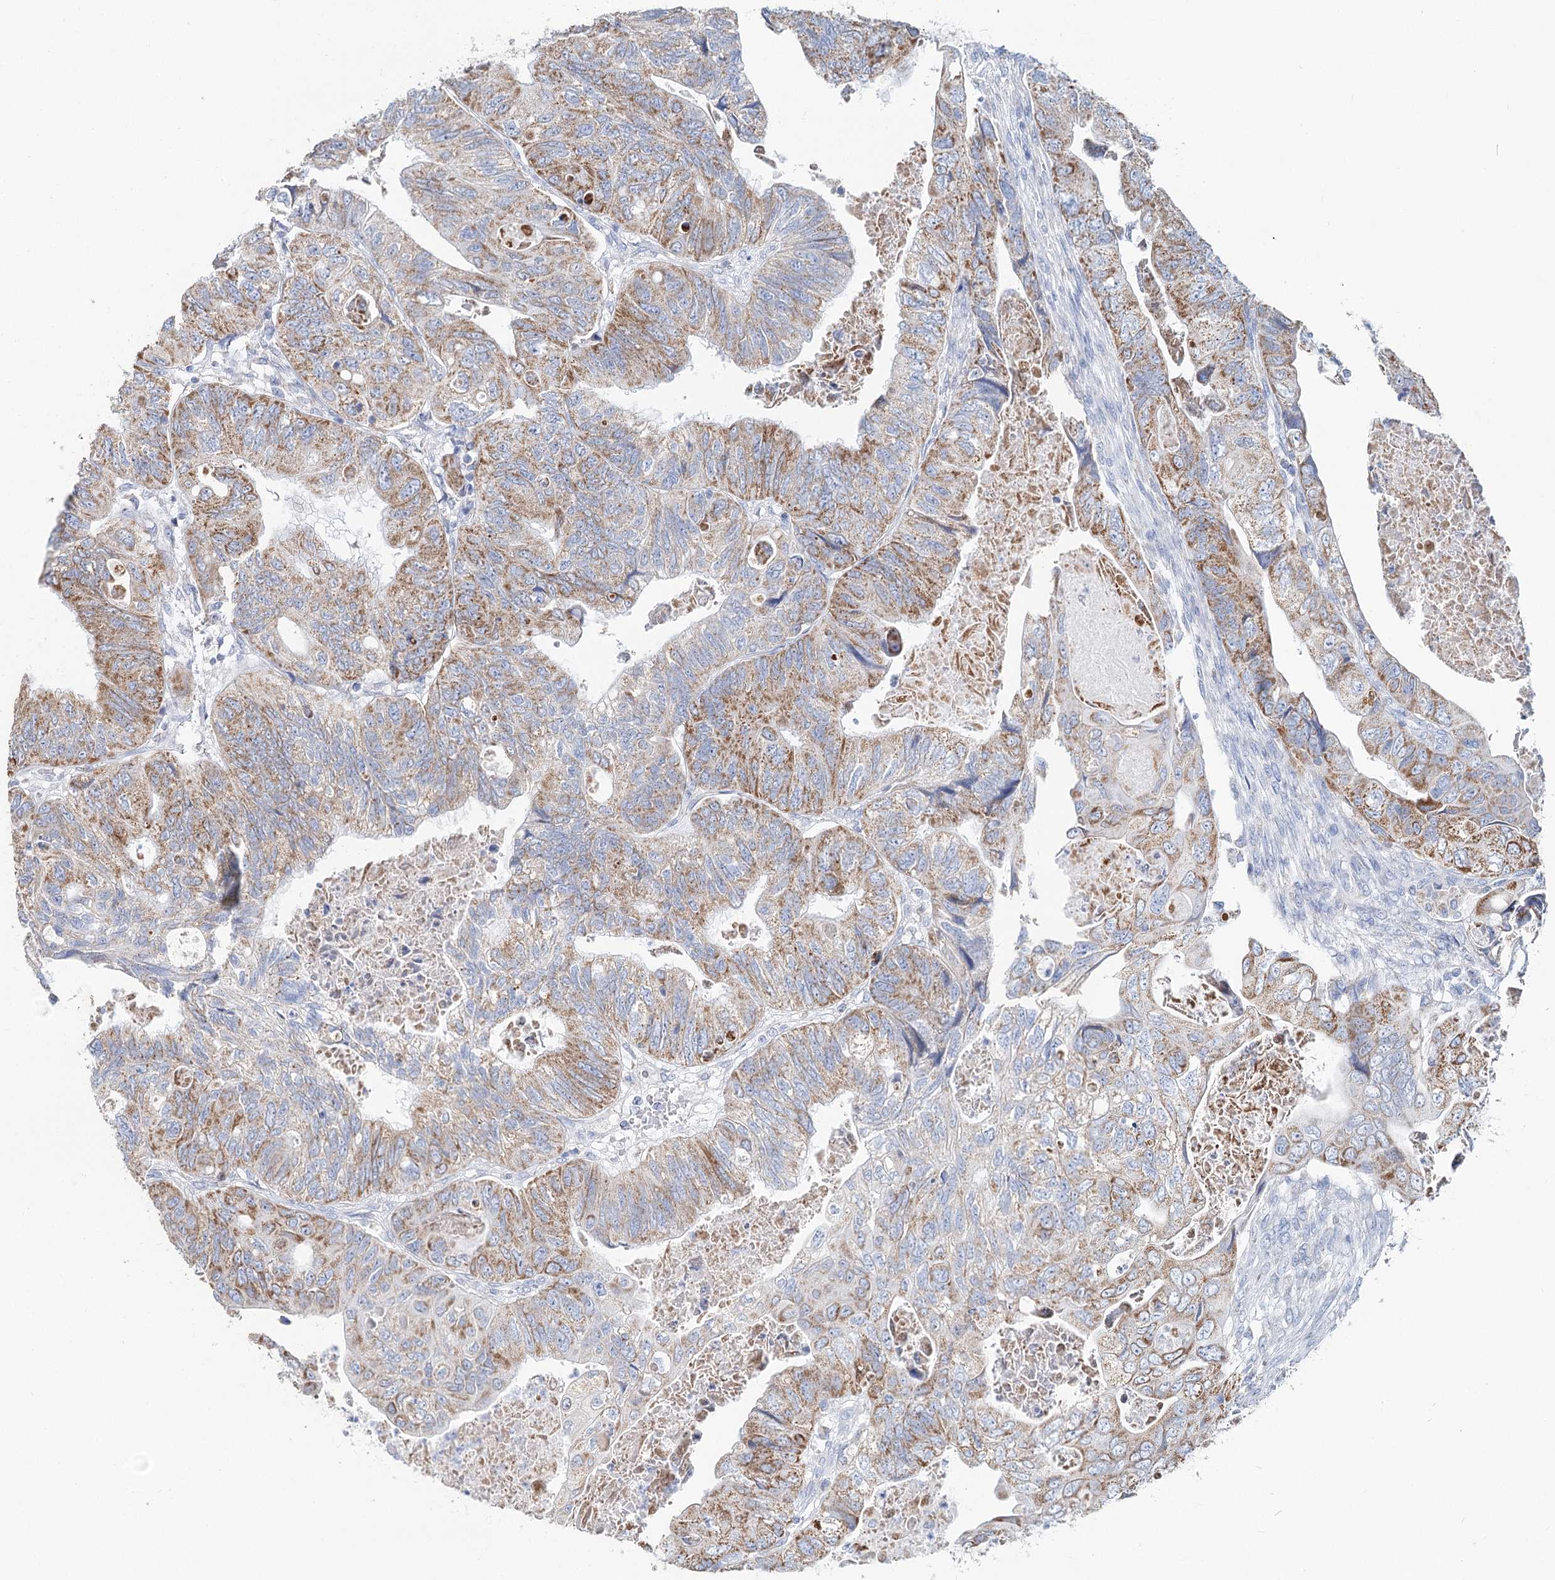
{"staining": {"intensity": "moderate", "quantity": ">75%", "location": "cytoplasmic/membranous"}, "tissue": "colorectal cancer", "cell_type": "Tumor cells", "image_type": "cancer", "snomed": [{"axis": "morphology", "description": "Adenocarcinoma, NOS"}, {"axis": "topography", "description": "Rectum"}], "caption": "Immunohistochemistry micrograph of neoplastic tissue: human adenocarcinoma (colorectal) stained using immunohistochemistry (IHC) exhibits medium levels of moderate protein expression localized specifically in the cytoplasmic/membranous of tumor cells, appearing as a cytoplasmic/membranous brown color.", "gene": "MCCC2", "patient": {"sex": "male", "age": 63}}